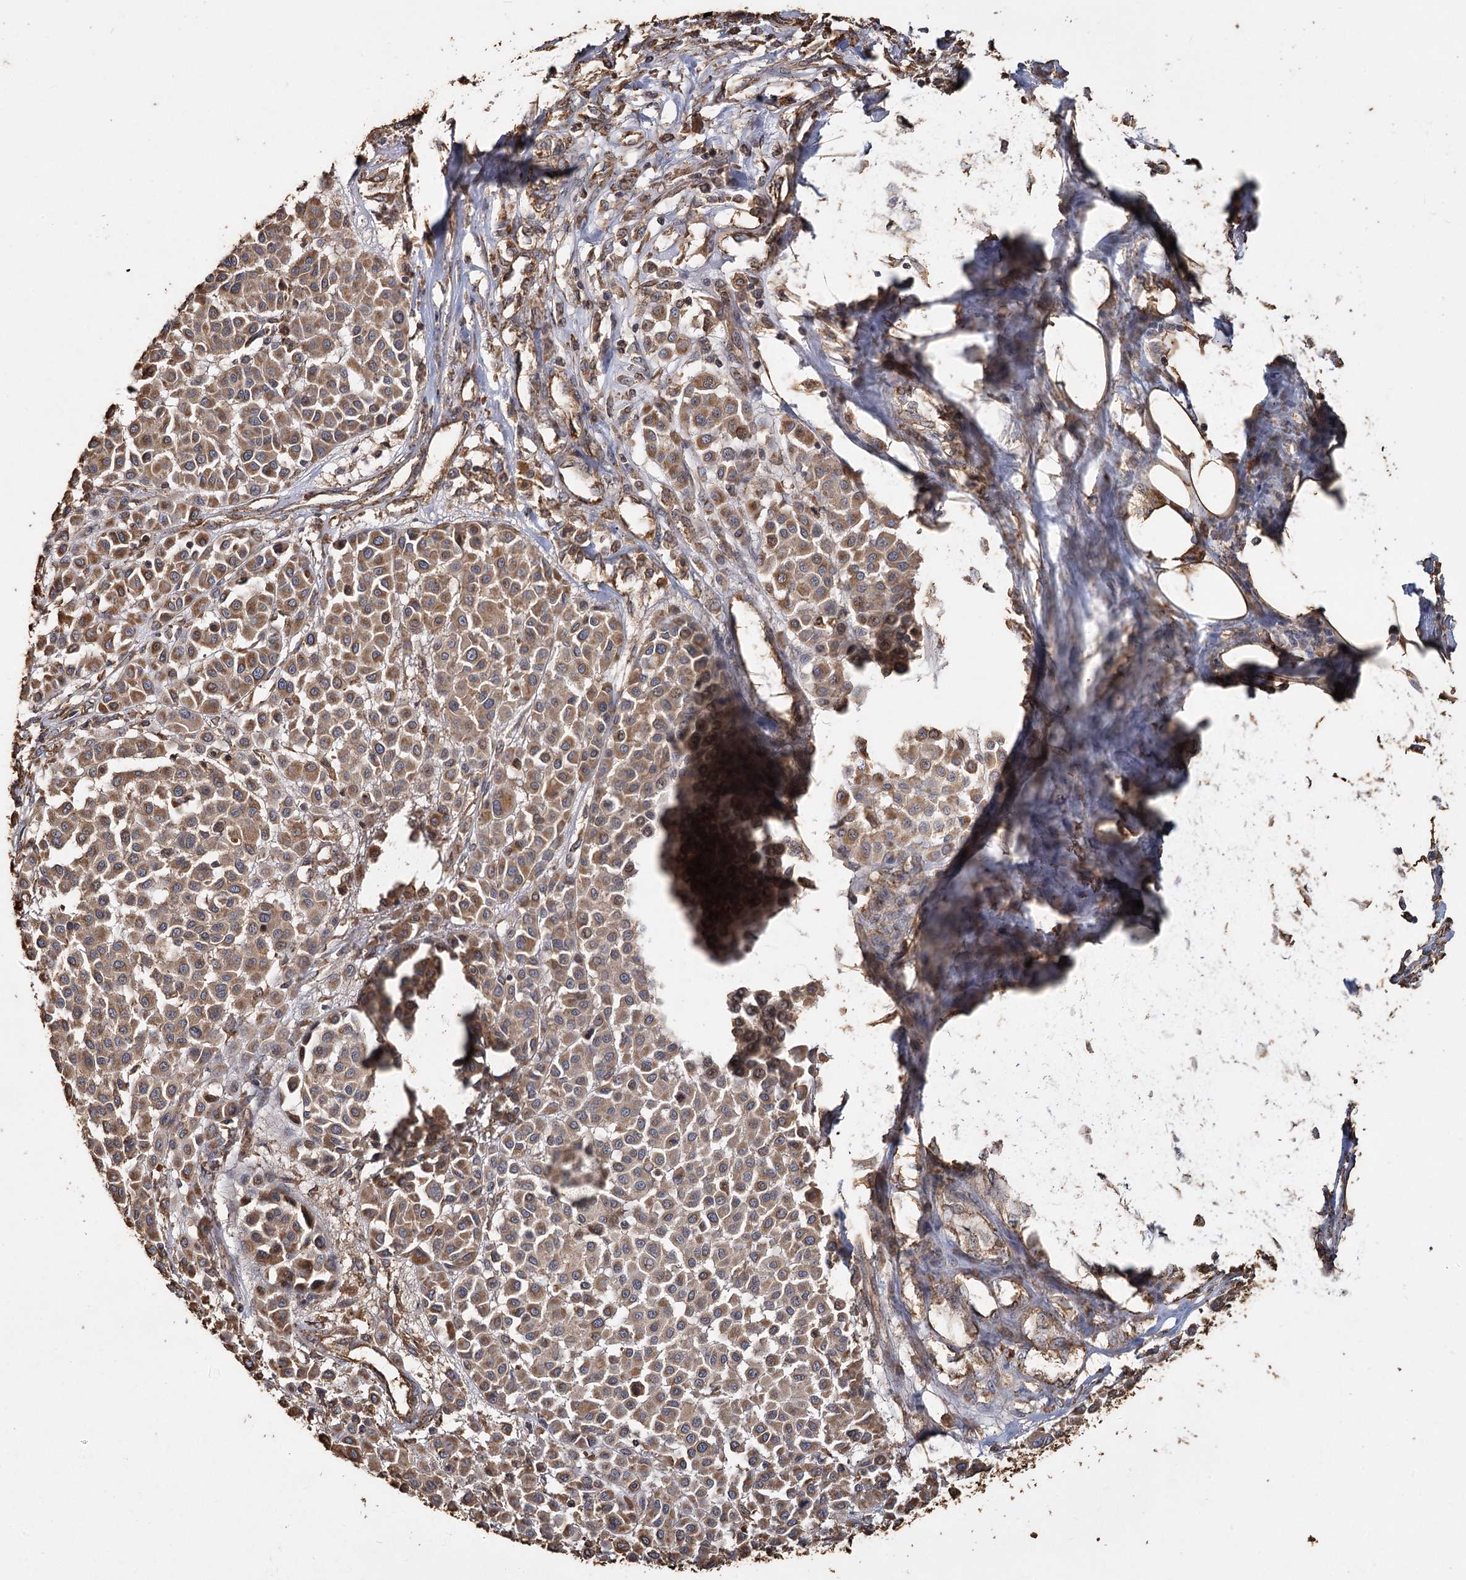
{"staining": {"intensity": "moderate", "quantity": ">75%", "location": "cytoplasmic/membranous"}, "tissue": "melanoma", "cell_type": "Tumor cells", "image_type": "cancer", "snomed": [{"axis": "morphology", "description": "Malignant melanoma, Metastatic site"}, {"axis": "topography", "description": "Soft tissue"}], "caption": "The image shows a brown stain indicating the presence of a protein in the cytoplasmic/membranous of tumor cells in malignant melanoma (metastatic site). The staining was performed using DAB to visualize the protein expression in brown, while the nuclei were stained in blue with hematoxylin (Magnification: 20x).", "gene": "PIK3C2A", "patient": {"sex": "male", "age": 41}}